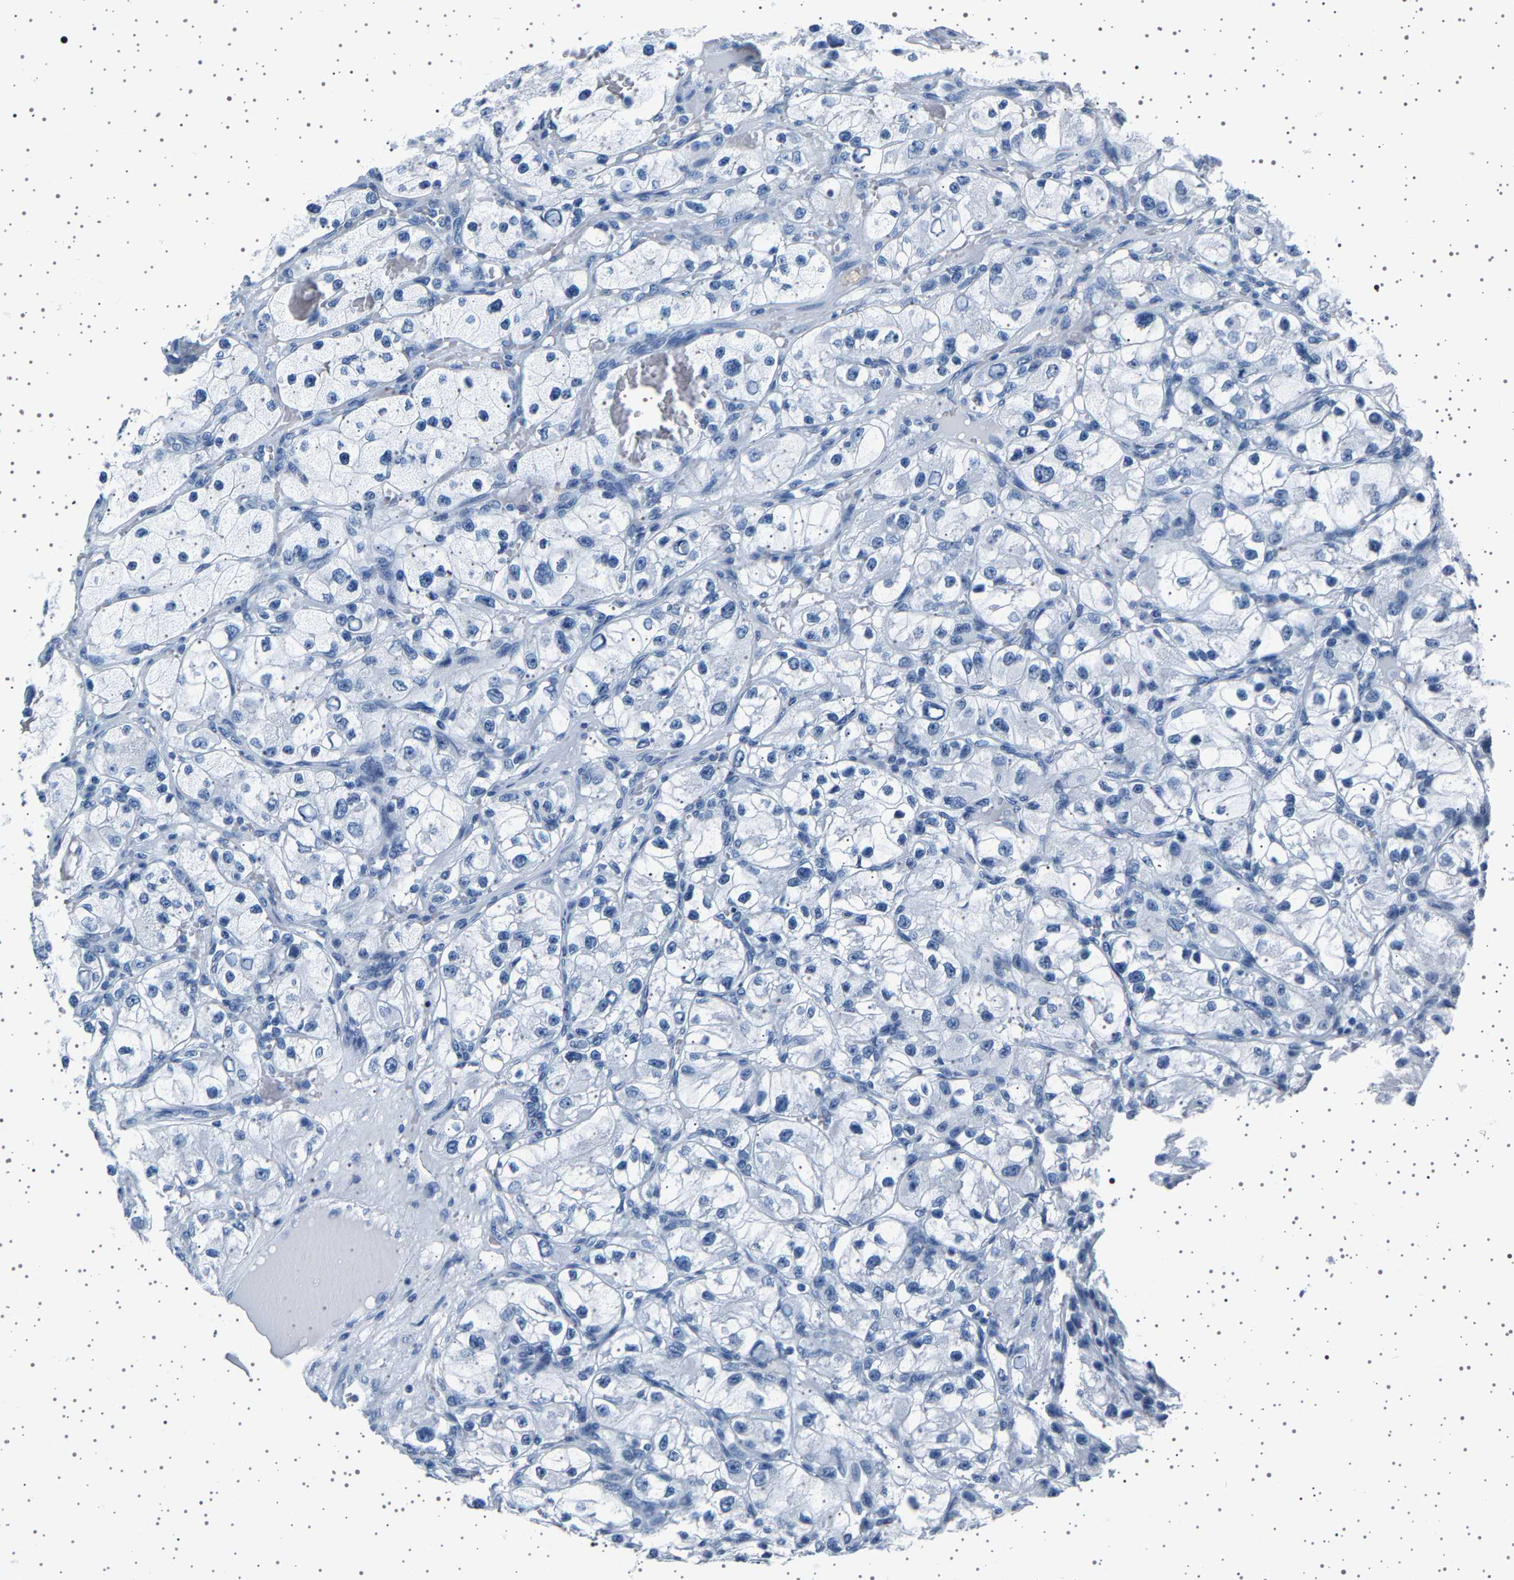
{"staining": {"intensity": "negative", "quantity": "none", "location": "none"}, "tissue": "renal cancer", "cell_type": "Tumor cells", "image_type": "cancer", "snomed": [{"axis": "morphology", "description": "Adenocarcinoma, NOS"}, {"axis": "topography", "description": "Kidney"}], "caption": "Immunohistochemical staining of human renal cancer (adenocarcinoma) displays no significant staining in tumor cells.", "gene": "TFF3", "patient": {"sex": "female", "age": 57}}